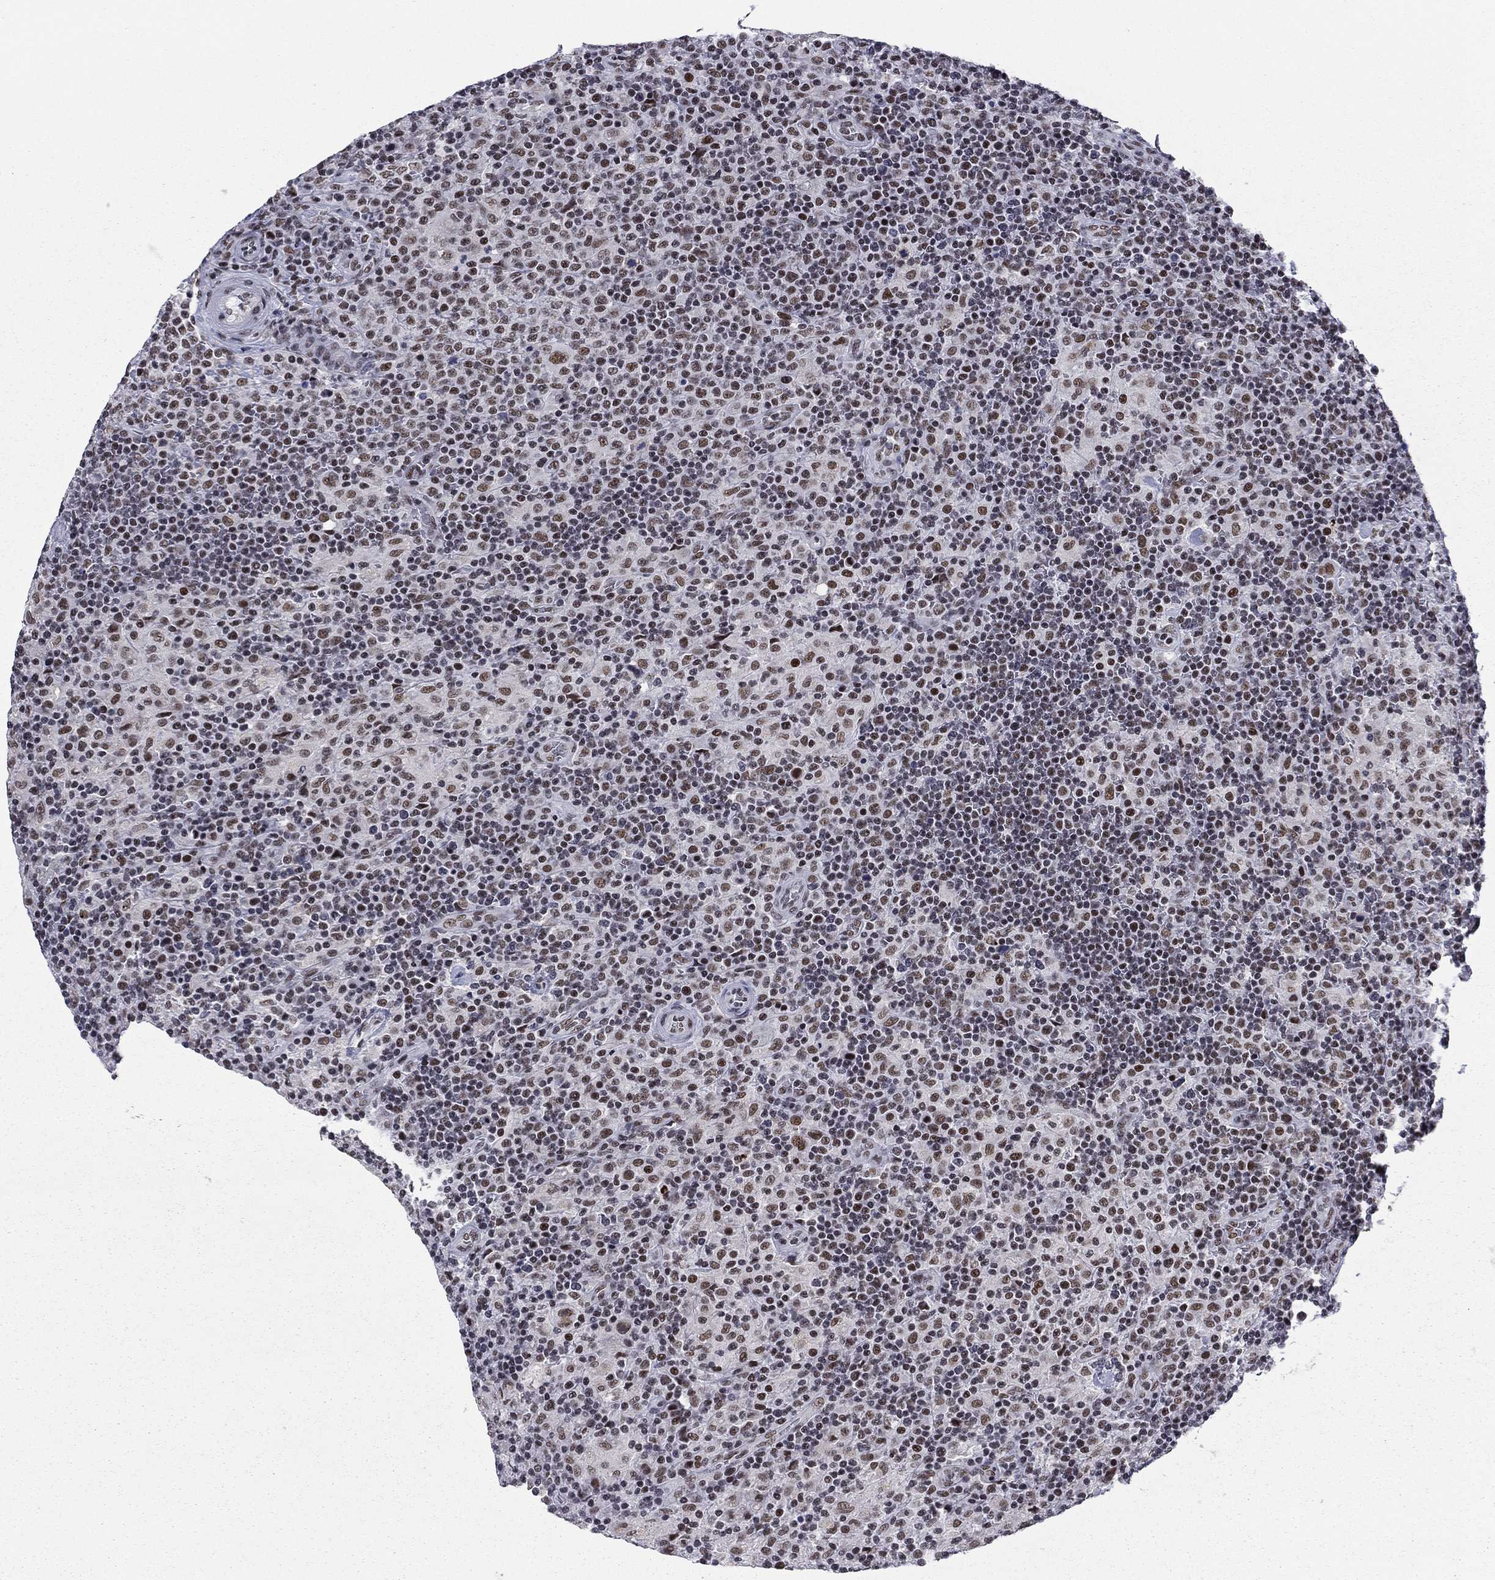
{"staining": {"intensity": "moderate", "quantity": "25%-75%", "location": "nuclear"}, "tissue": "lymphoma", "cell_type": "Tumor cells", "image_type": "cancer", "snomed": [{"axis": "morphology", "description": "Hodgkin's disease, NOS"}, {"axis": "topography", "description": "Lymph node"}], "caption": "Lymphoma stained with IHC exhibits moderate nuclear staining in about 25%-75% of tumor cells.", "gene": "ETV5", "patient": {"sex": "male", "age": 70}}